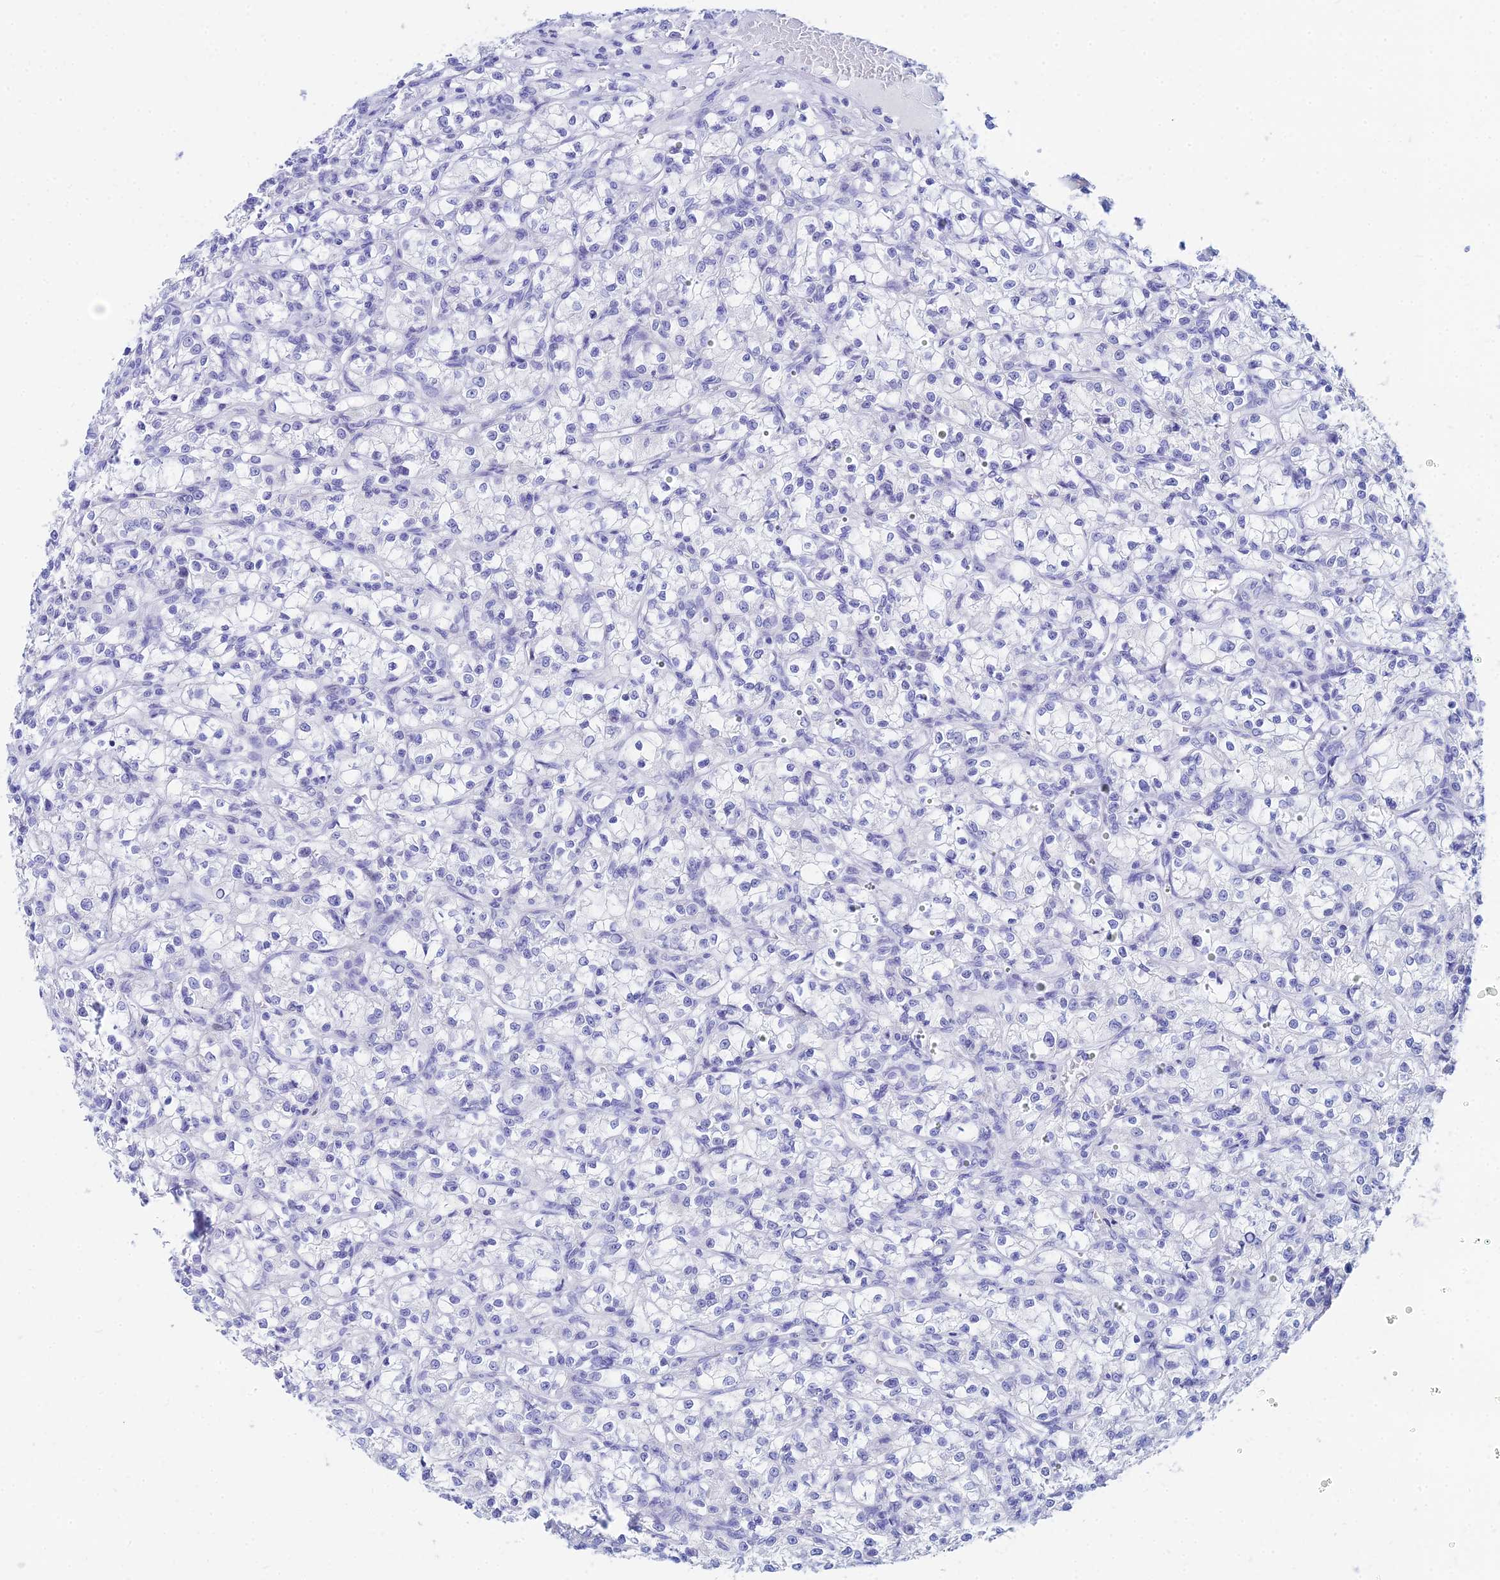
{"staining": {"intensity": "negative", "quantity": "none", "location": "none"}, "tissue": "renal cancer", "cell_type": "Tumor cells", "image_type": "cancer", "snomed": [{"axis": "morphology", "description": "Adenocarcinoma, NOS"}, {"axis": "topography", "description": "Kidney"}], "caption": "The photomicrograph displays no staining of tumor cells in adenocarcinoma (renal).", "gene": "HSPA1L", "patient": {"sex": "female", "age": 59}}